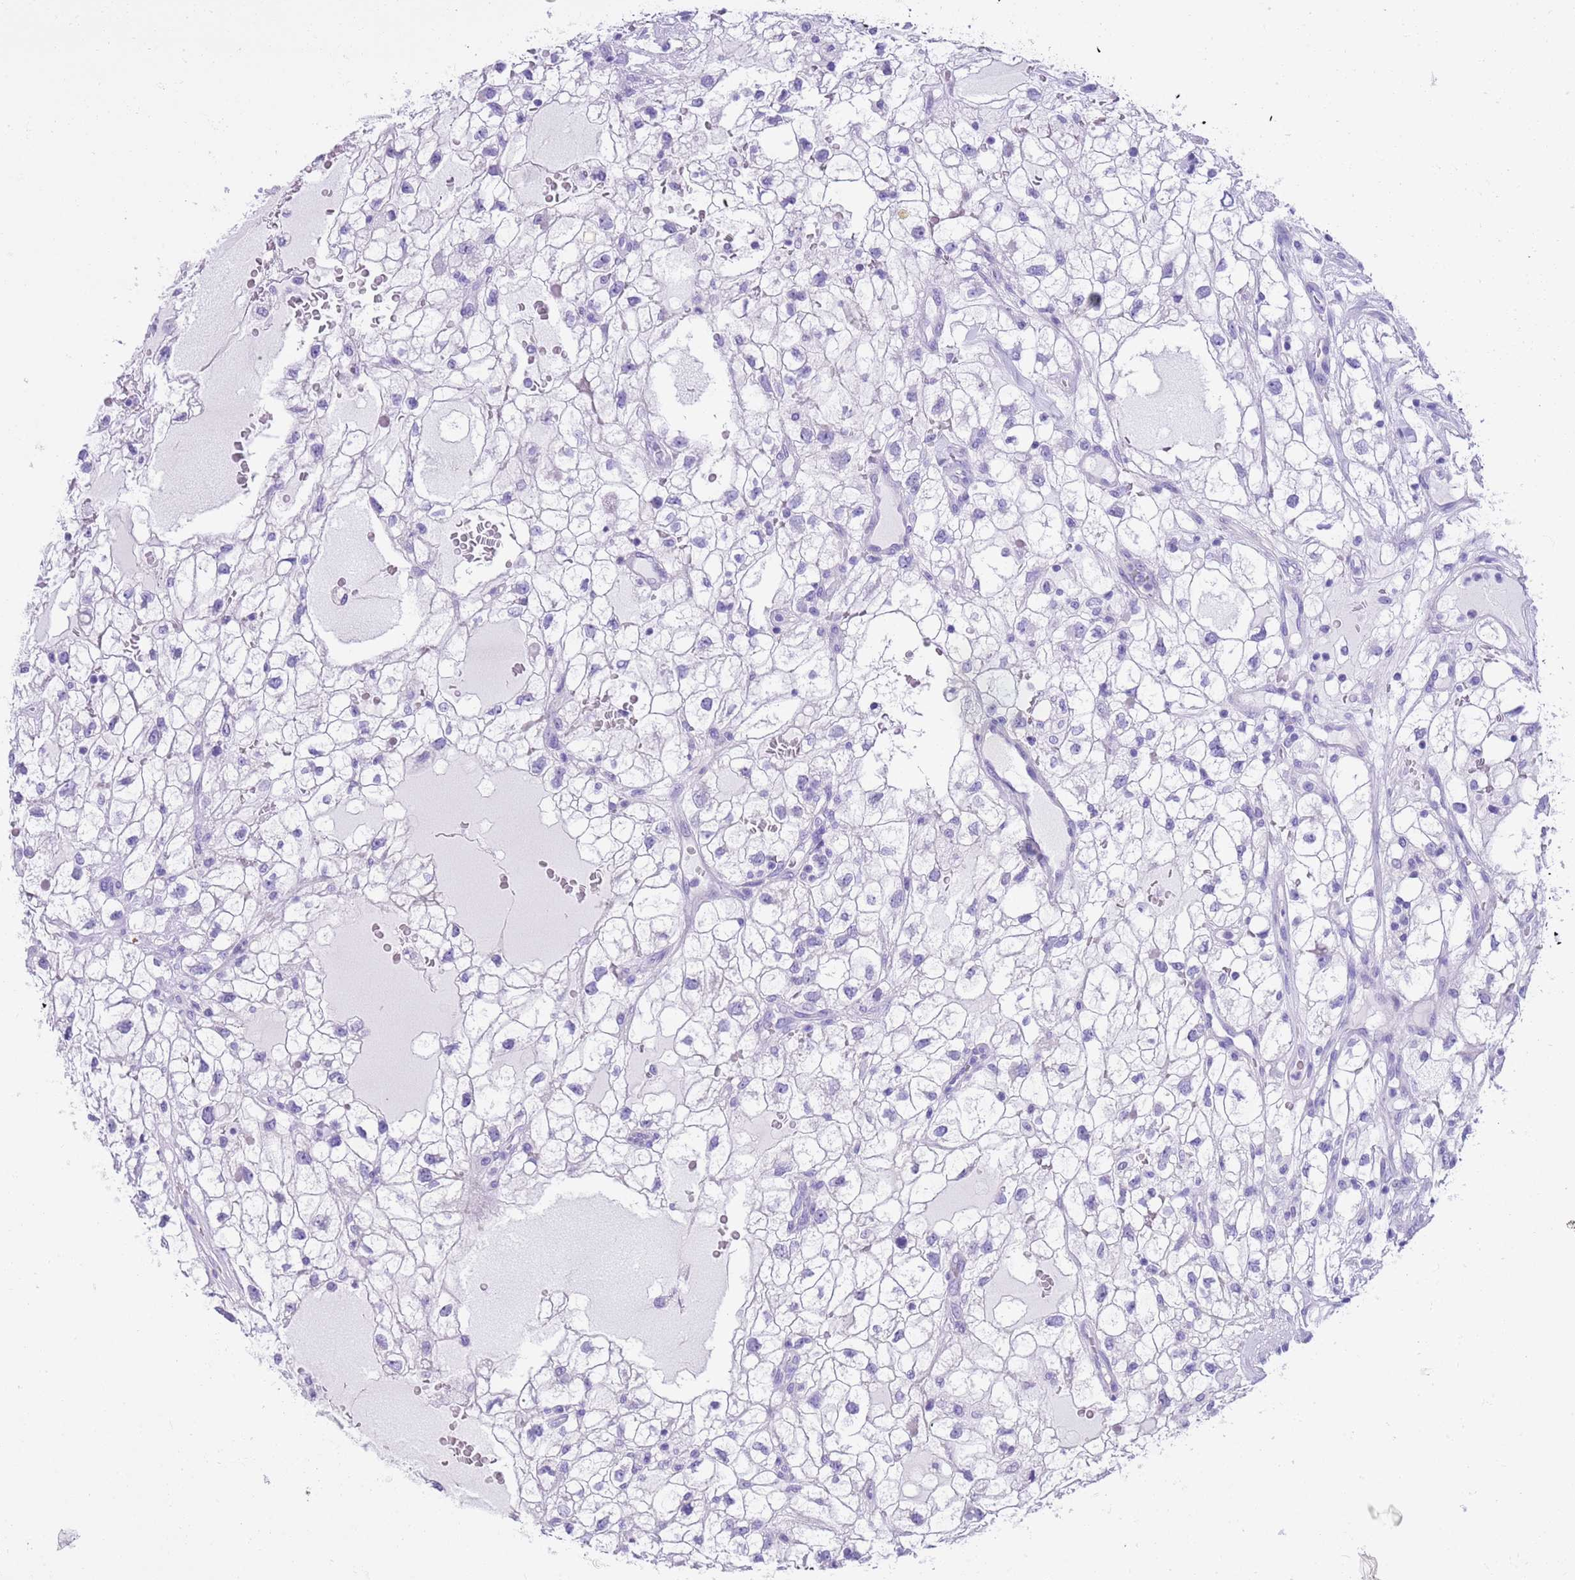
{"staining": {"intensity": "negative", "quantity": "none", "location": "none"}, "tissue": "renal cancer", "cell_type": "Tumor cells", "image_type": "cancer", "snomed": [{"axis": "morphology", "description": "Adenocarcinoma, NOS"}, {"axis": "topography", "description": "Kidney"}], "caption": "Immunohistochemical staining of human renal adenocarcinoma demonstrates no significant staining in tumor cells.", "gene": "TMEM185B", "patient": {"sex": "male", "age": 59}}